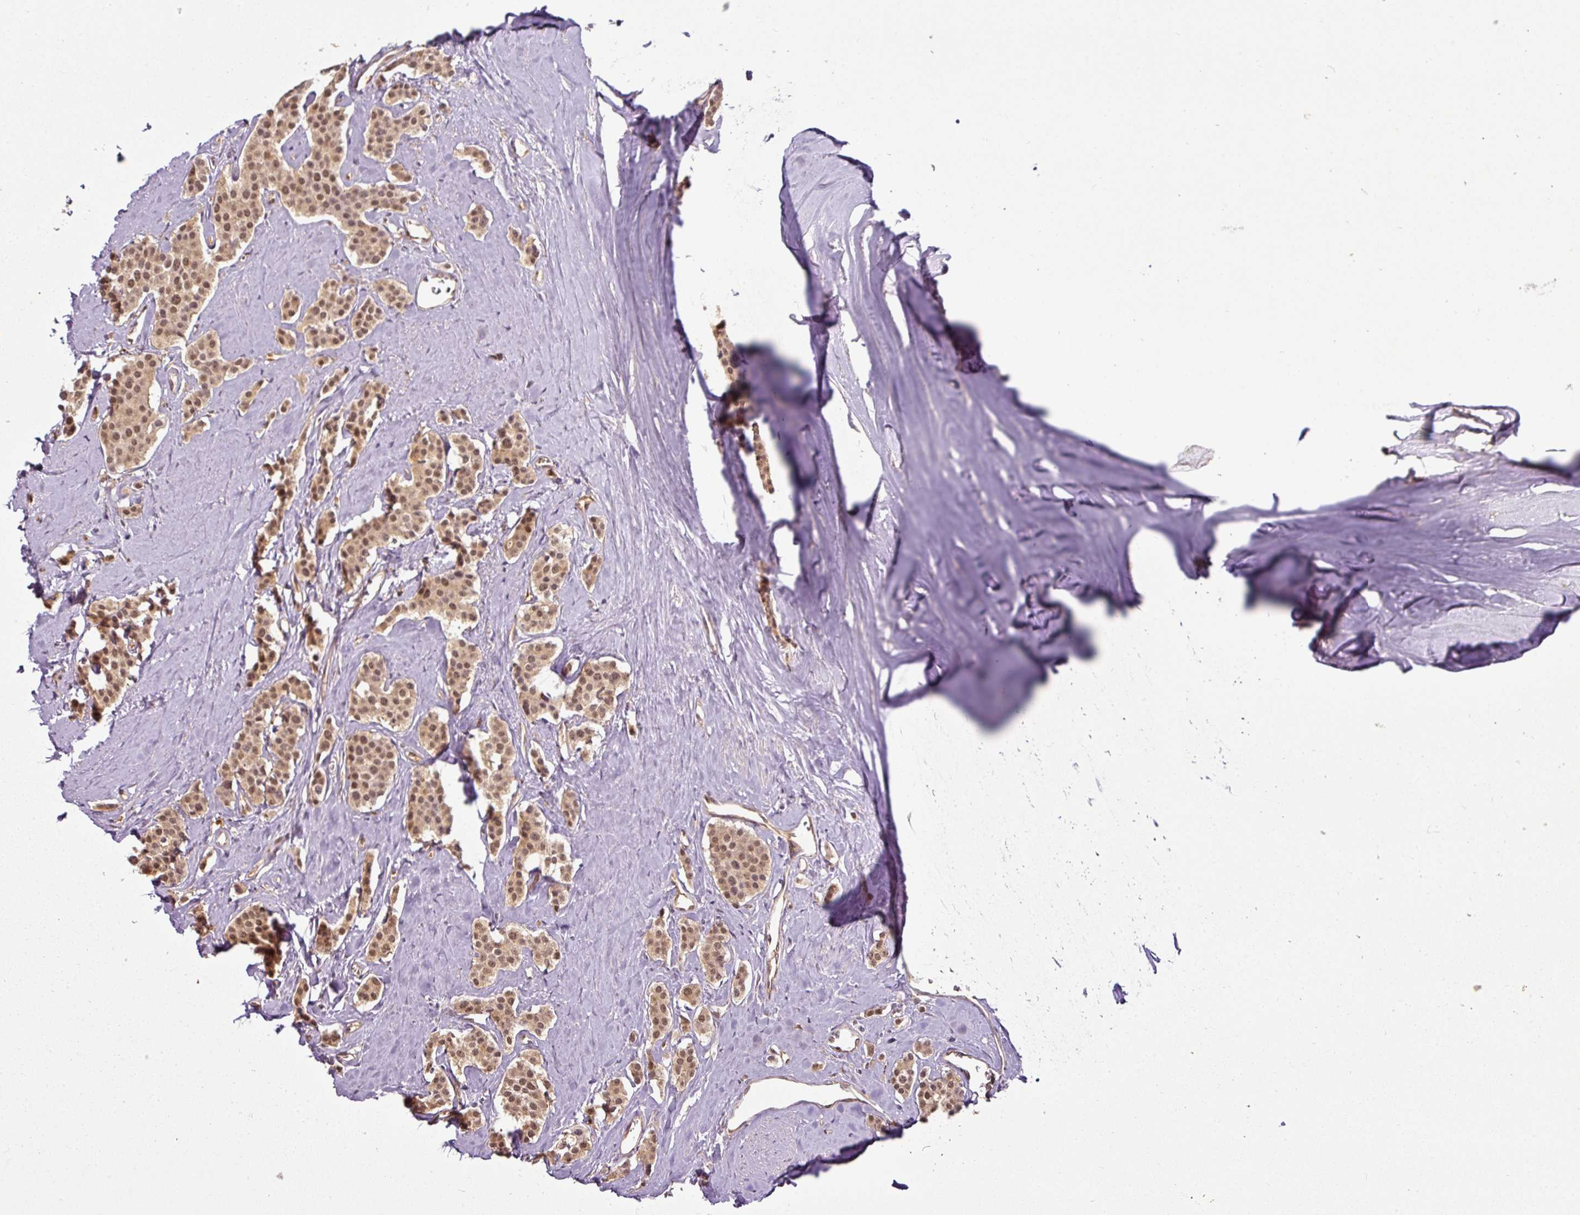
{"staining": {"intensity": "moderate", "quantity": ">75%", "location": "cytoplasmic/membranous,nuclear"}, "tissue": "carcinoid", "cell_type": "Tumor cells", "image_type": "cancer", "snomed": [{"axis": "morphology", "description": "Carcinoid, malignant, NOS"}, {"axis": "topography", "description": "Small intestine"}], "caption": "Immunohistochemistry of human malignant carcinoid reveals medium levels of moderate cytoplasmic/membranous and nuclear expression in about >75% of tumor cells.", "gene": "ANKRD18A", "patient": {"sex": "male", "age": 60}}